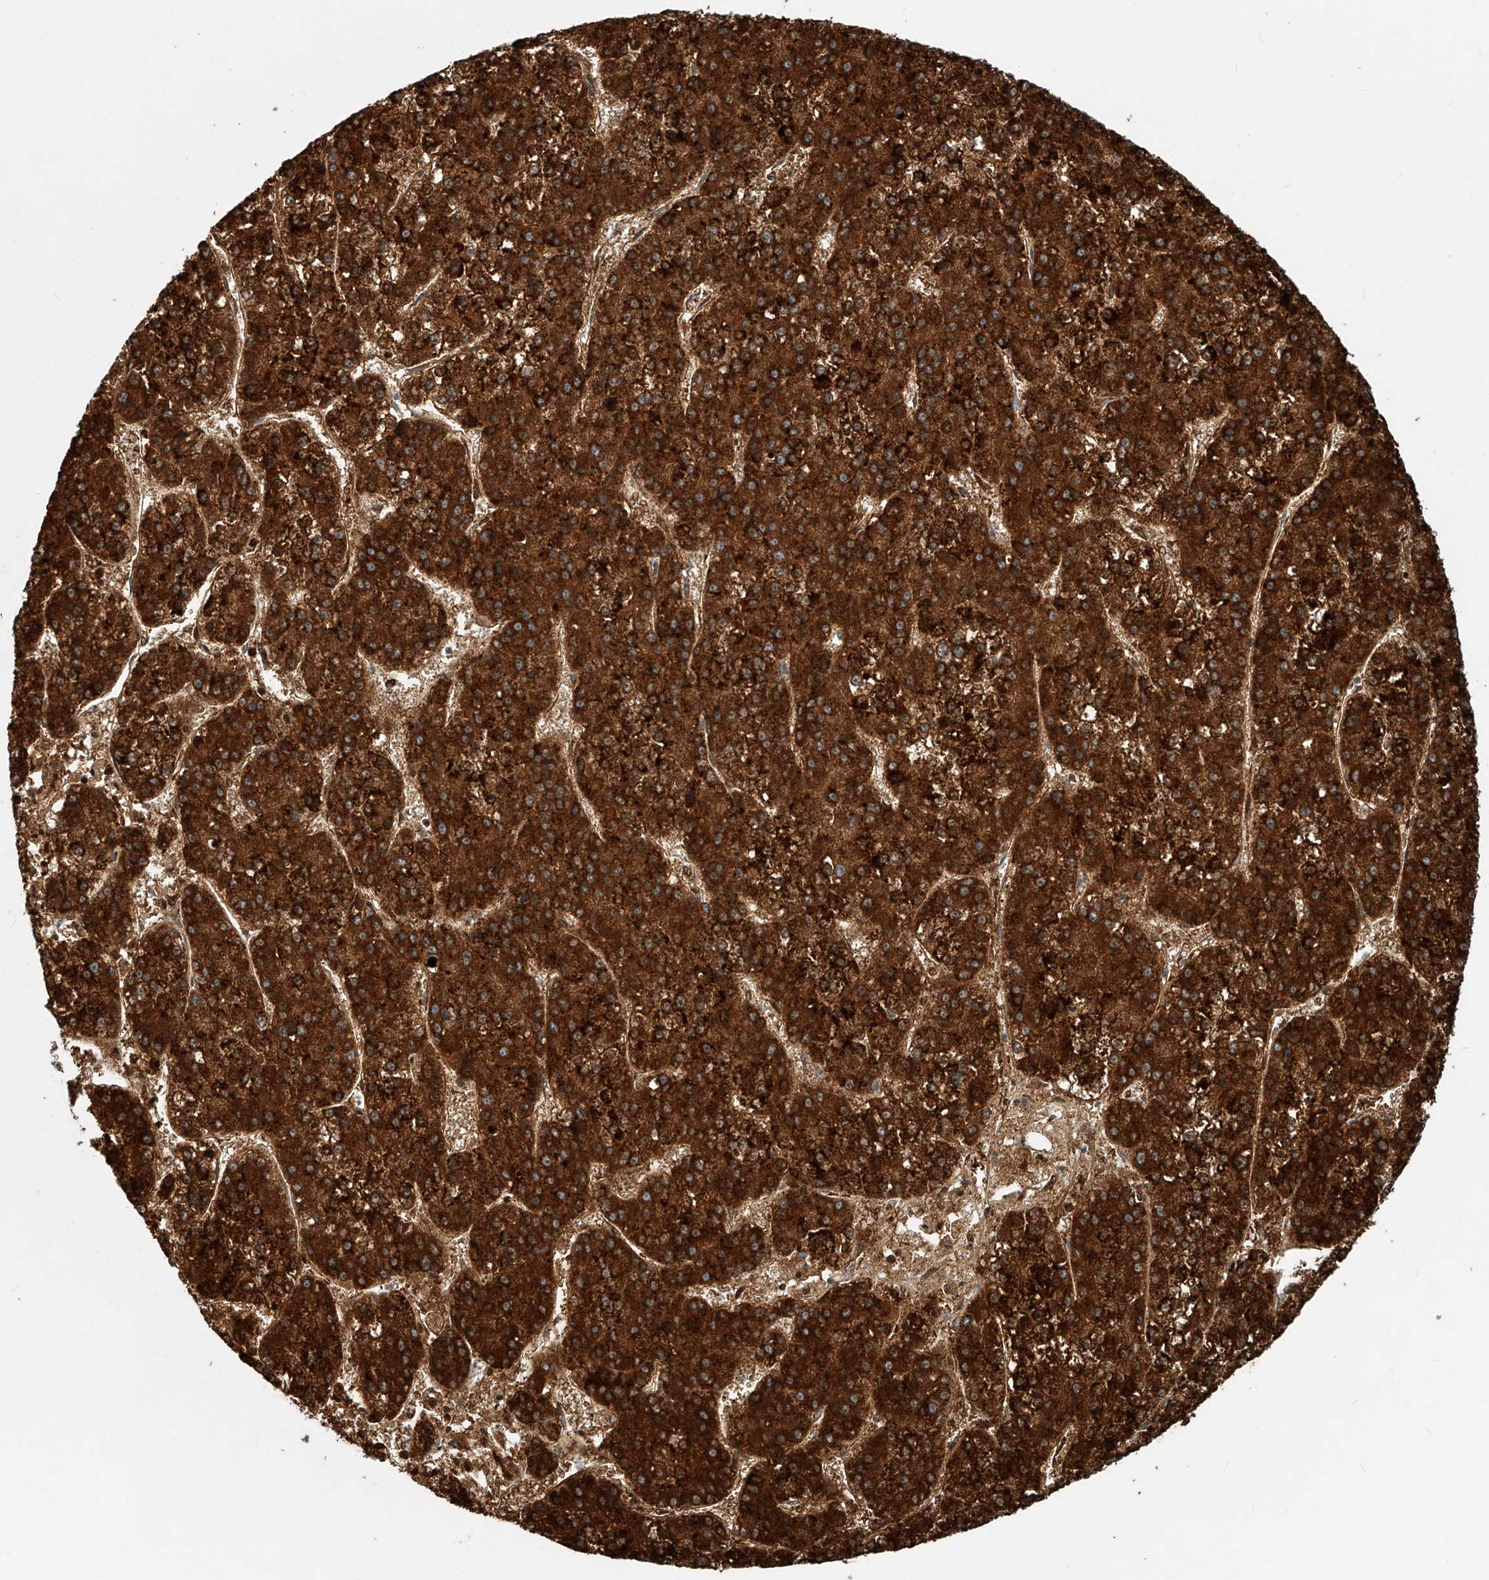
{"staining": {"intensity": "strong", "quantity": ">75%", "location": "cytoplasmic/membranous"}, "tissue": "liver cancer", "cell_type": "Tumor cells", "image_type": "cancer", "snomed": [{"axis": "morphology", "description": "Carcinoma, Hepatocellular, NOS"}, {"axis": "topography", "description": "Liver"}], "caption": "Immunohistochemistry (DAB (3,3'-diaminobenzidine)) staining of human liver hepatocellular carcinoma shows strong cytoplasmic/membranous protein expression in about >75% of tumor cells.", "gene": "PTPRA", "patient": {"sex": "female", "age": 73}}